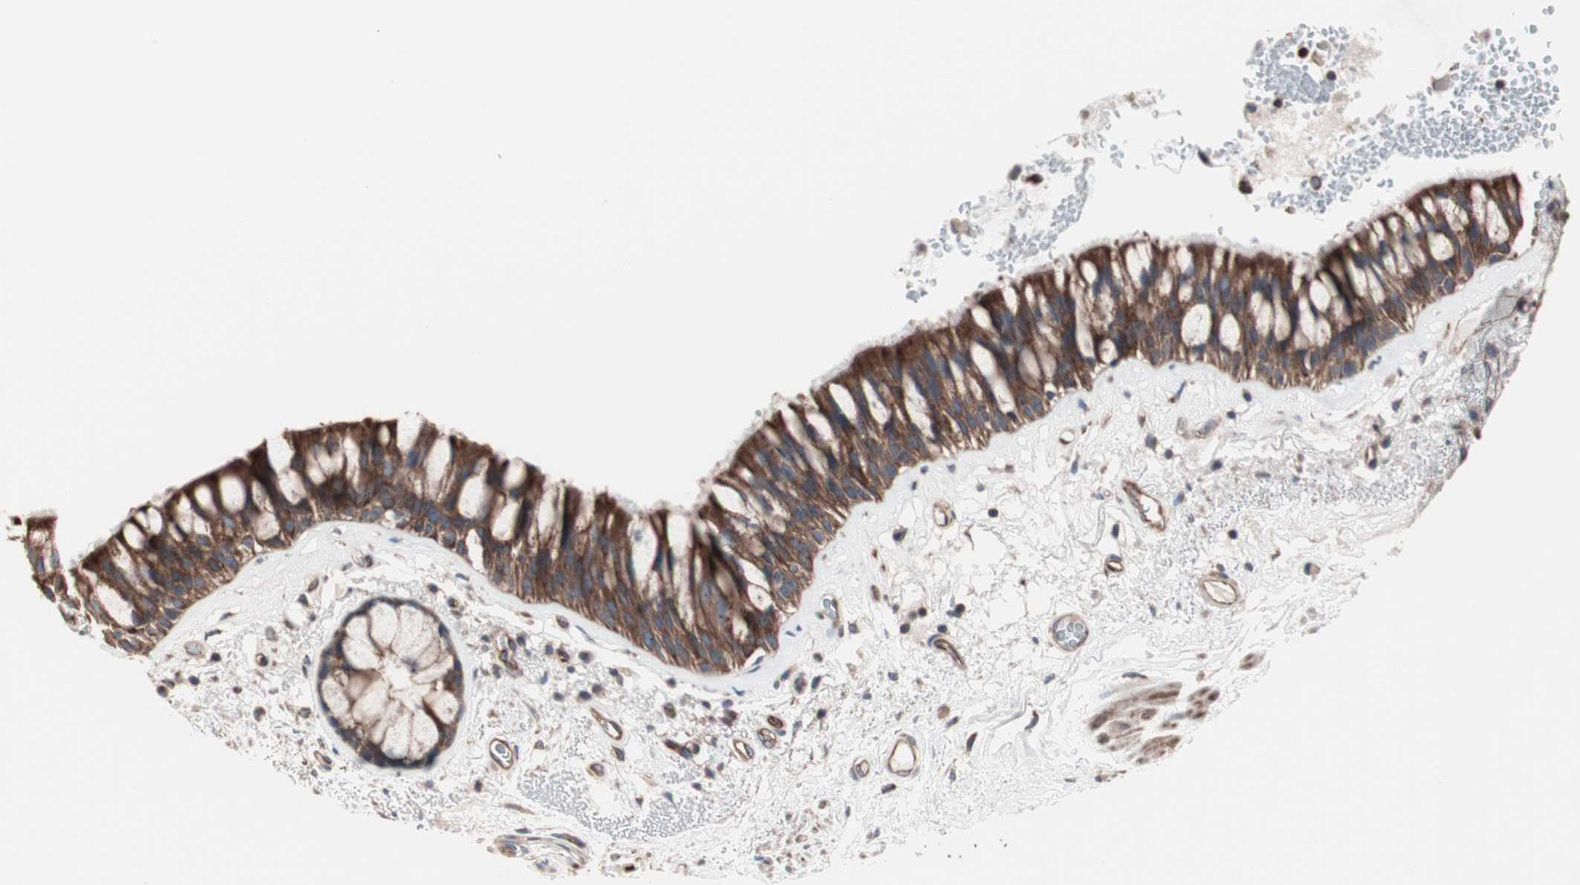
{"staining": {"intensity": "strong", "quantity": ">75%", "location": "cytoplasmic/membranous"}, "tissue": "bronchus", "cell_type": "Respiratory epithelial cells", "image_type": "normal", "snomed": [{"axis": "morphology", "description": "Normal tissue, NOS"}, {"axis": "topography", "description": "Bronchus"}], "caption": "This micrograph reveals unremarkable bronchus stained with immunohistochemistry to label a protein in brown. The cytoplasmic/membranous of respiratory epithelial cells show strong positivity for the protein. Nuclei are counter-stained blue.", "gene": "CTTNBP2NL", "patient": {"sex": "male", "age": 66}}